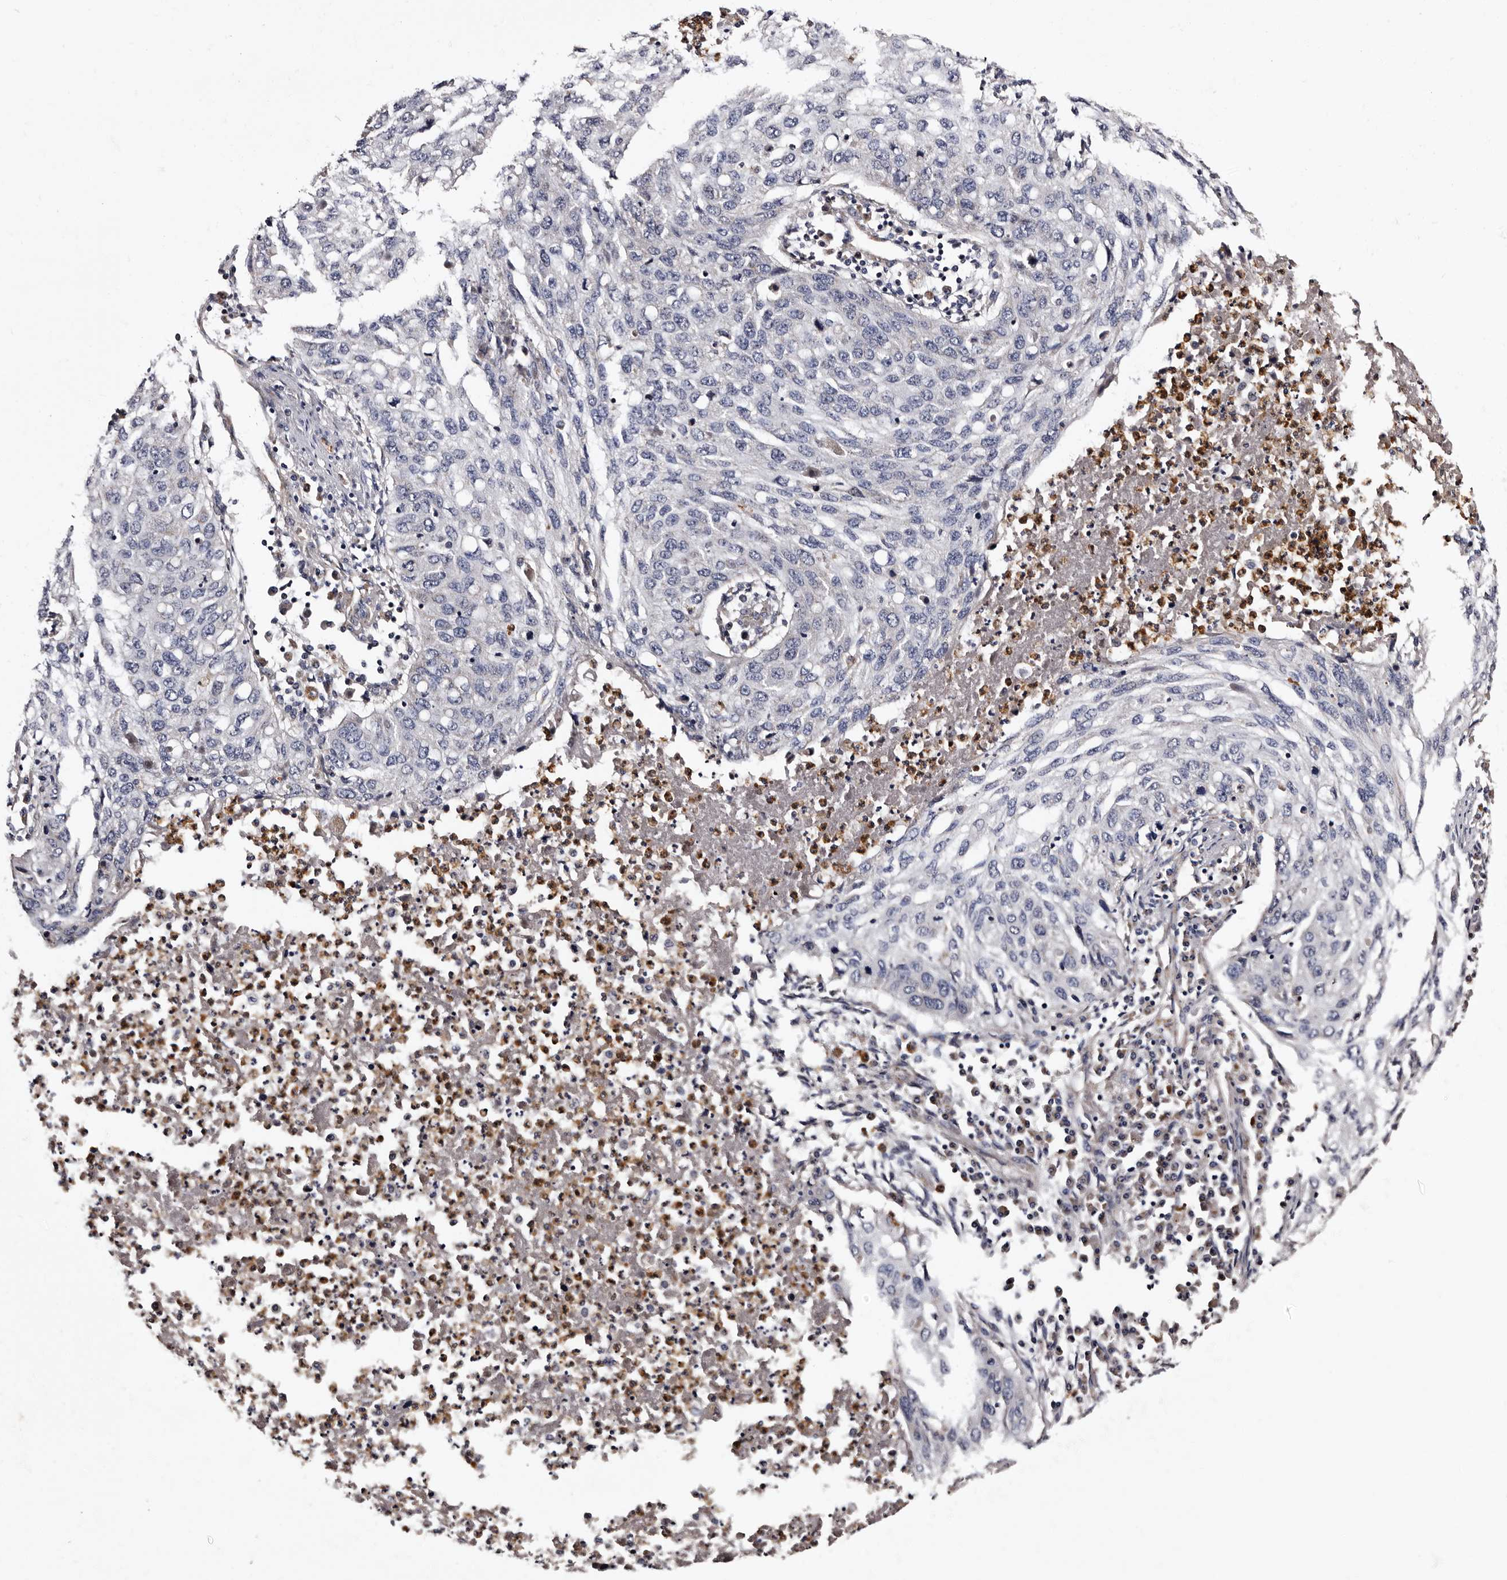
{"staining": {"intensity": "negative", "quantity": "none", "location": "none"}, "tissue": "lung cancer", "cell_type": "Tumor cells", "image_type": "cancer", "snomed": [{"axis": "morphology", "description": "Squamous cell carcinoma, NOS"}, {"axis": "topography", "description": "Lung"}], "caption": "IHC micrograph of neoplastic tissue: human lung cancer stained with DAB (3,3'-diaminobenzidine) demonstrates no significant protein expression in tumor cells.", "gene": "ADCK5", "patient": {"sex": "female", "age": 63}}